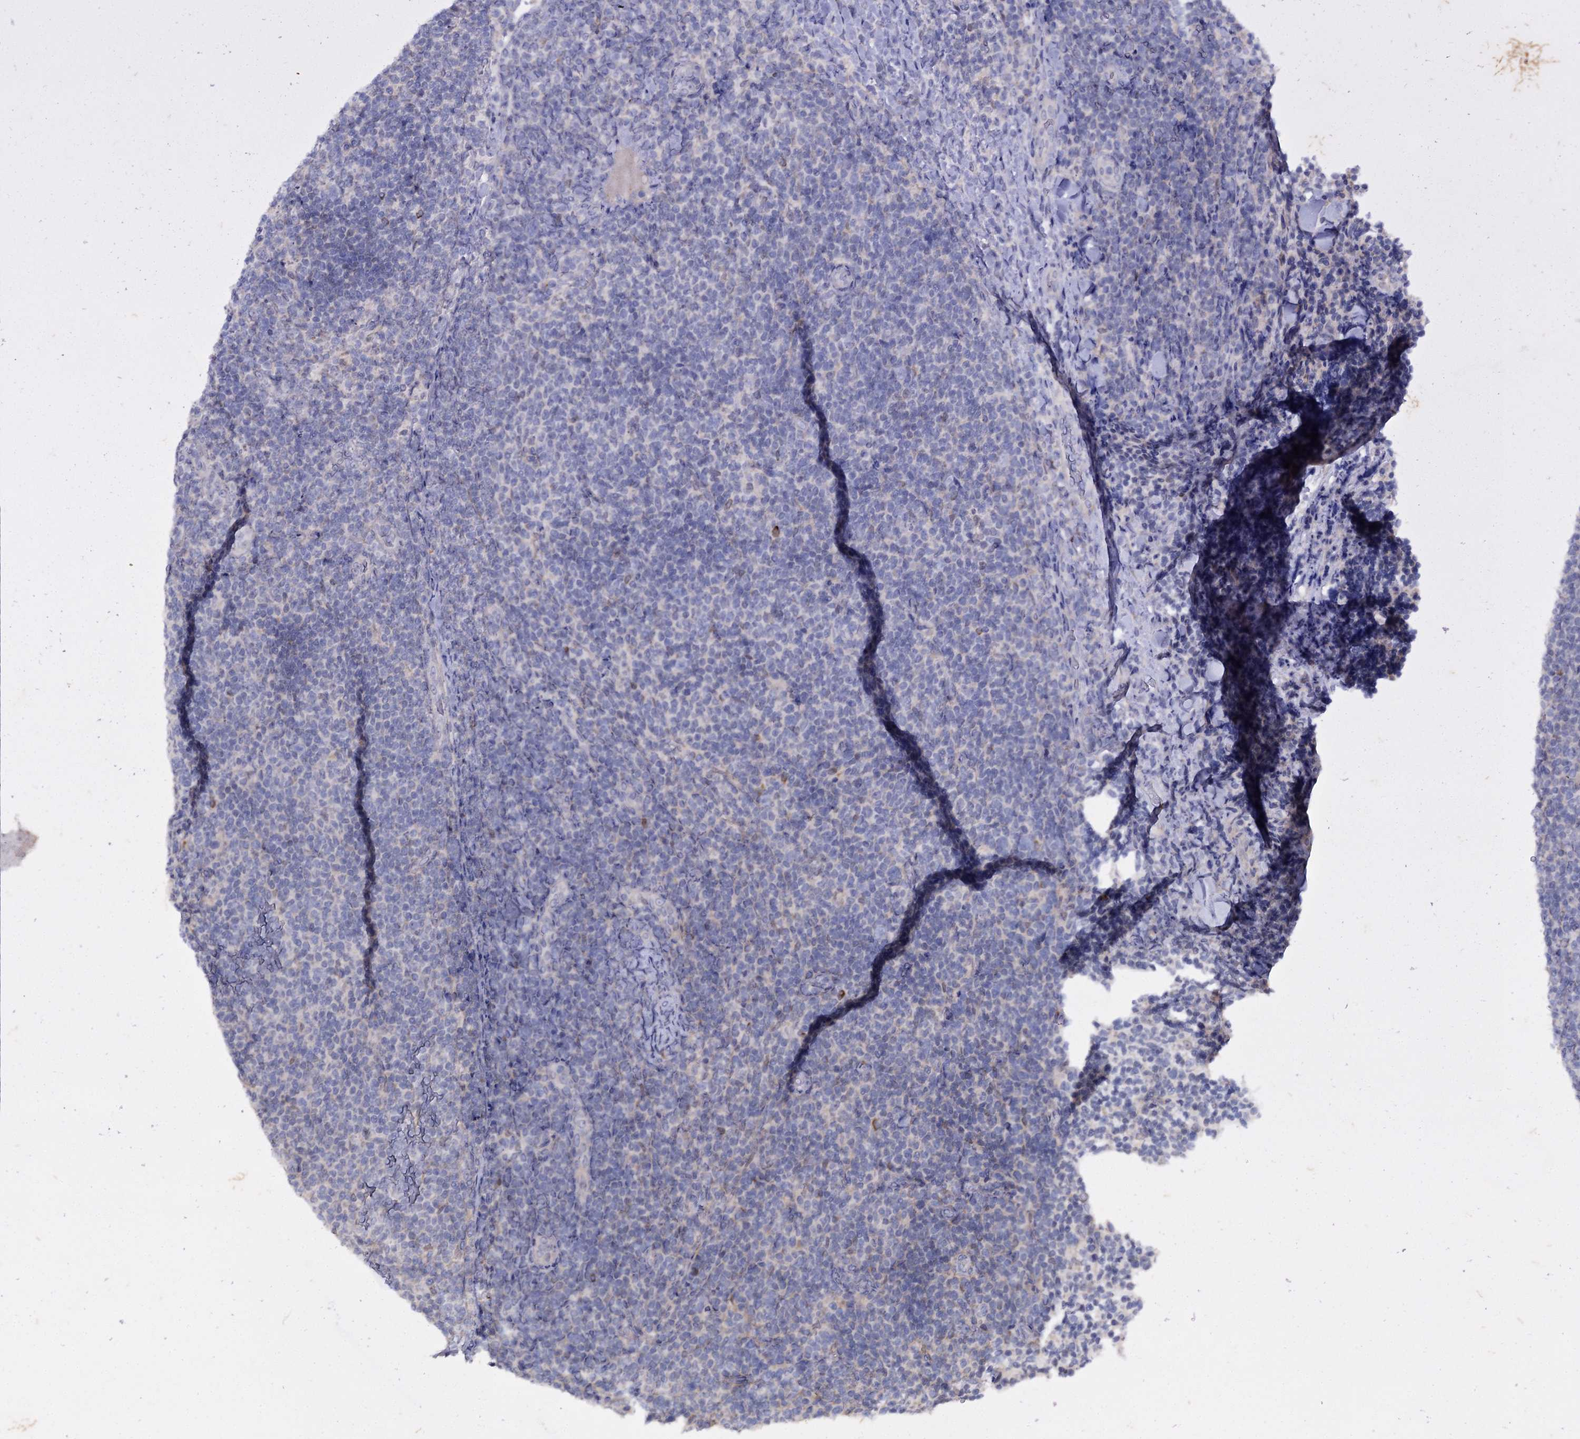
{"staining": {"intensity": "negative", "quantity": "none", "location": "none"}, "tissue": "lymphoma", "cell_type": "Tumor cells", "image_type": "cancer", "snomed": [{"axis": "morphology", "description": "Malignant lymphoma, non-Hodgkin's type, Low grade"}, {"axis": "topography", "description": "Lymph node"}], "caption": "Immunohistochemical staining of human malignant lymphoma, non-Hodgkin's type (low-grade) reveals no significant expression in tumor cells.", "gene": "MID1IP1", "patient": {"sex": "male", "age": 66}}